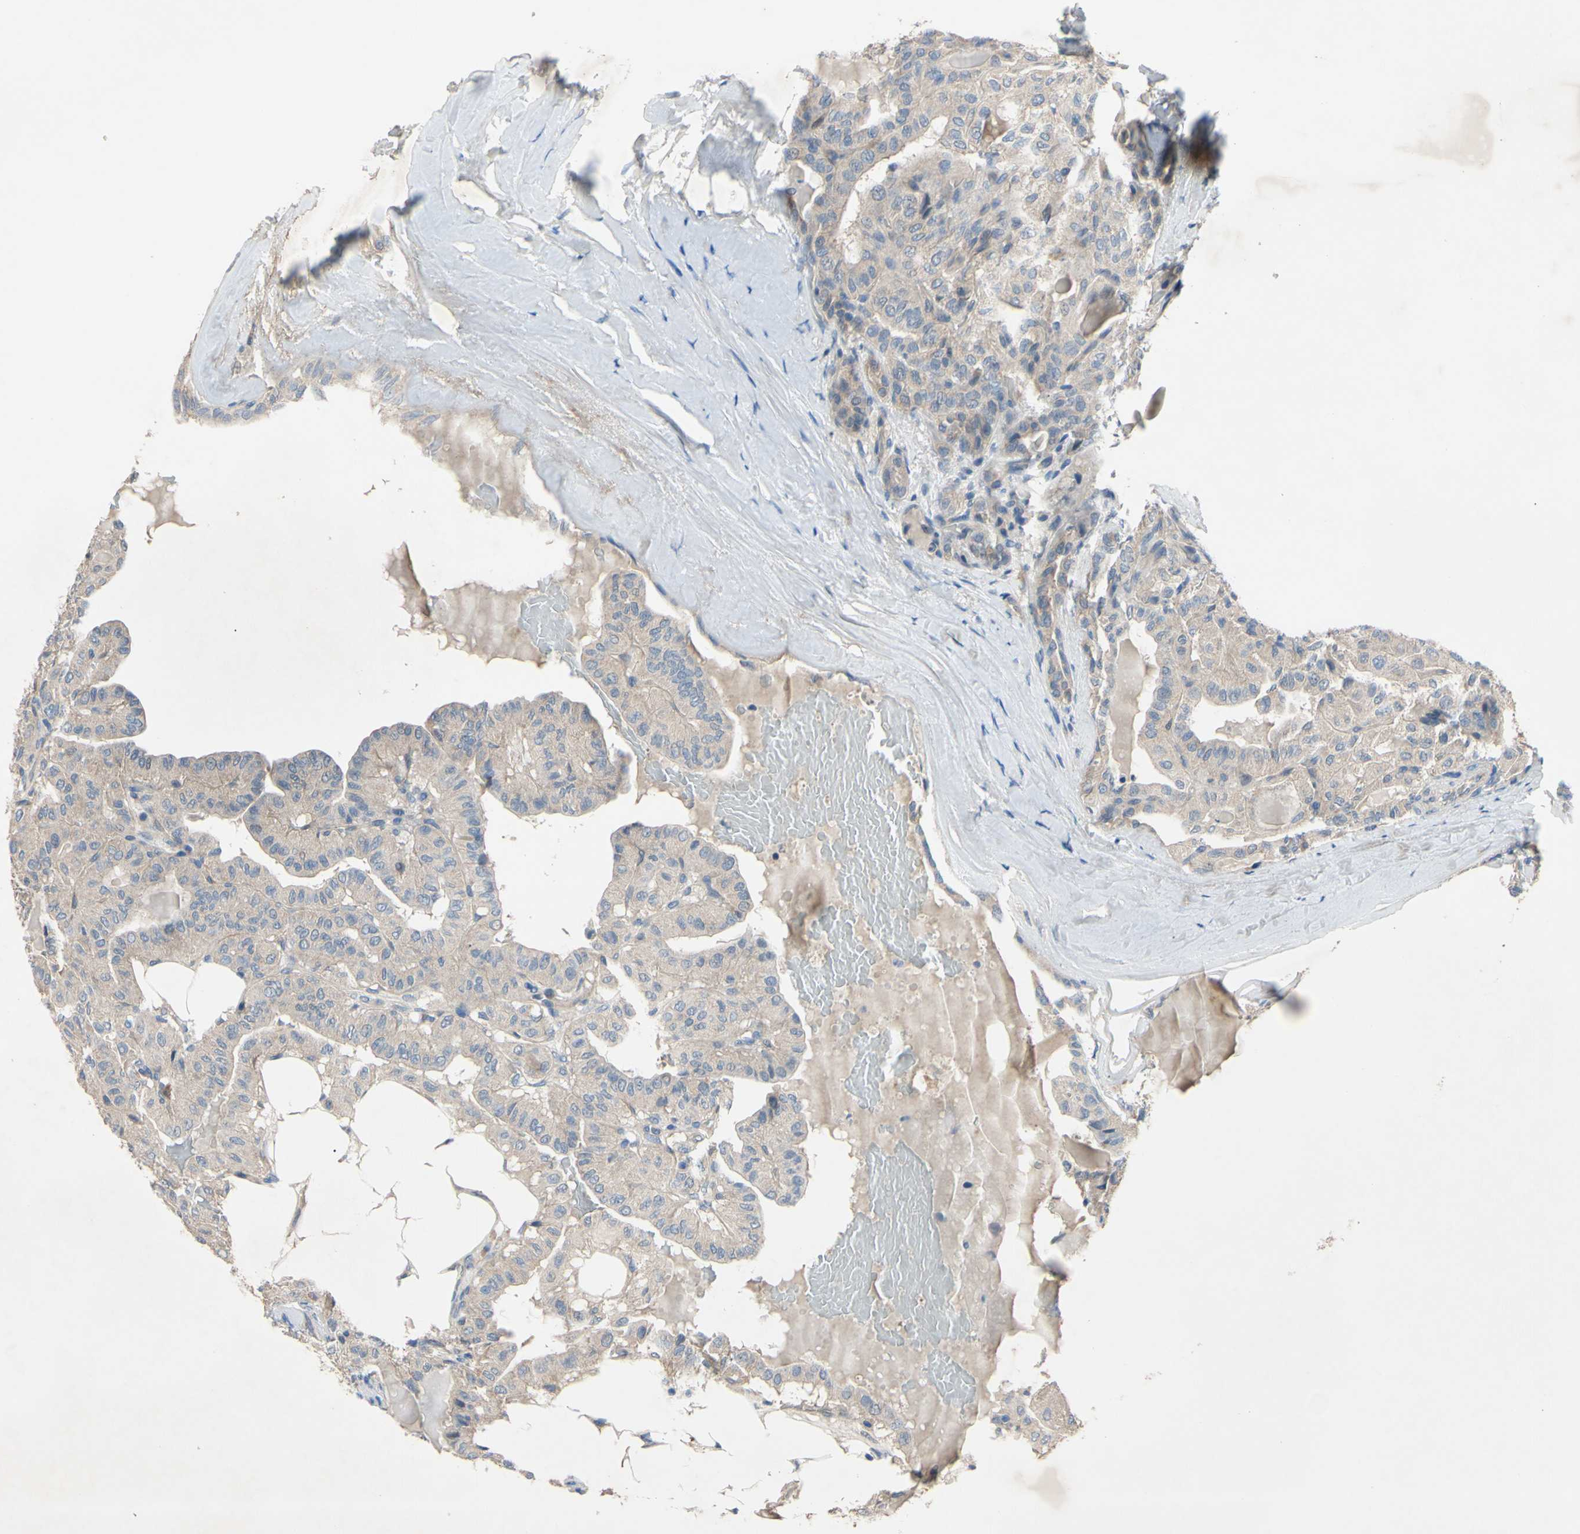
{"staining": {"intensity": "weak", "quantity": ">75%", "location": "cytoplasmic/membranous"}, "tissue": "thyroid cancer", "cell_type": "Tumor cells", "image_type": "cancer", "snomed": [{"axis": "morphology", "description": "Papillary adenocarcinoma, NOS"}, {"axis": "topography", "description": "Thyroid gland"}], "caption": "Protein expression by IHC reveals weak cytoplasmic/membranous positivity in about >75% of tumor cells in thyroid cancer (papillary adenocarcinoma). The protein of interest is shown in brown color, while the nuclei are stained blue.", "gene": "HILPDA", "patient": {"sex": "male", "age": 77}}